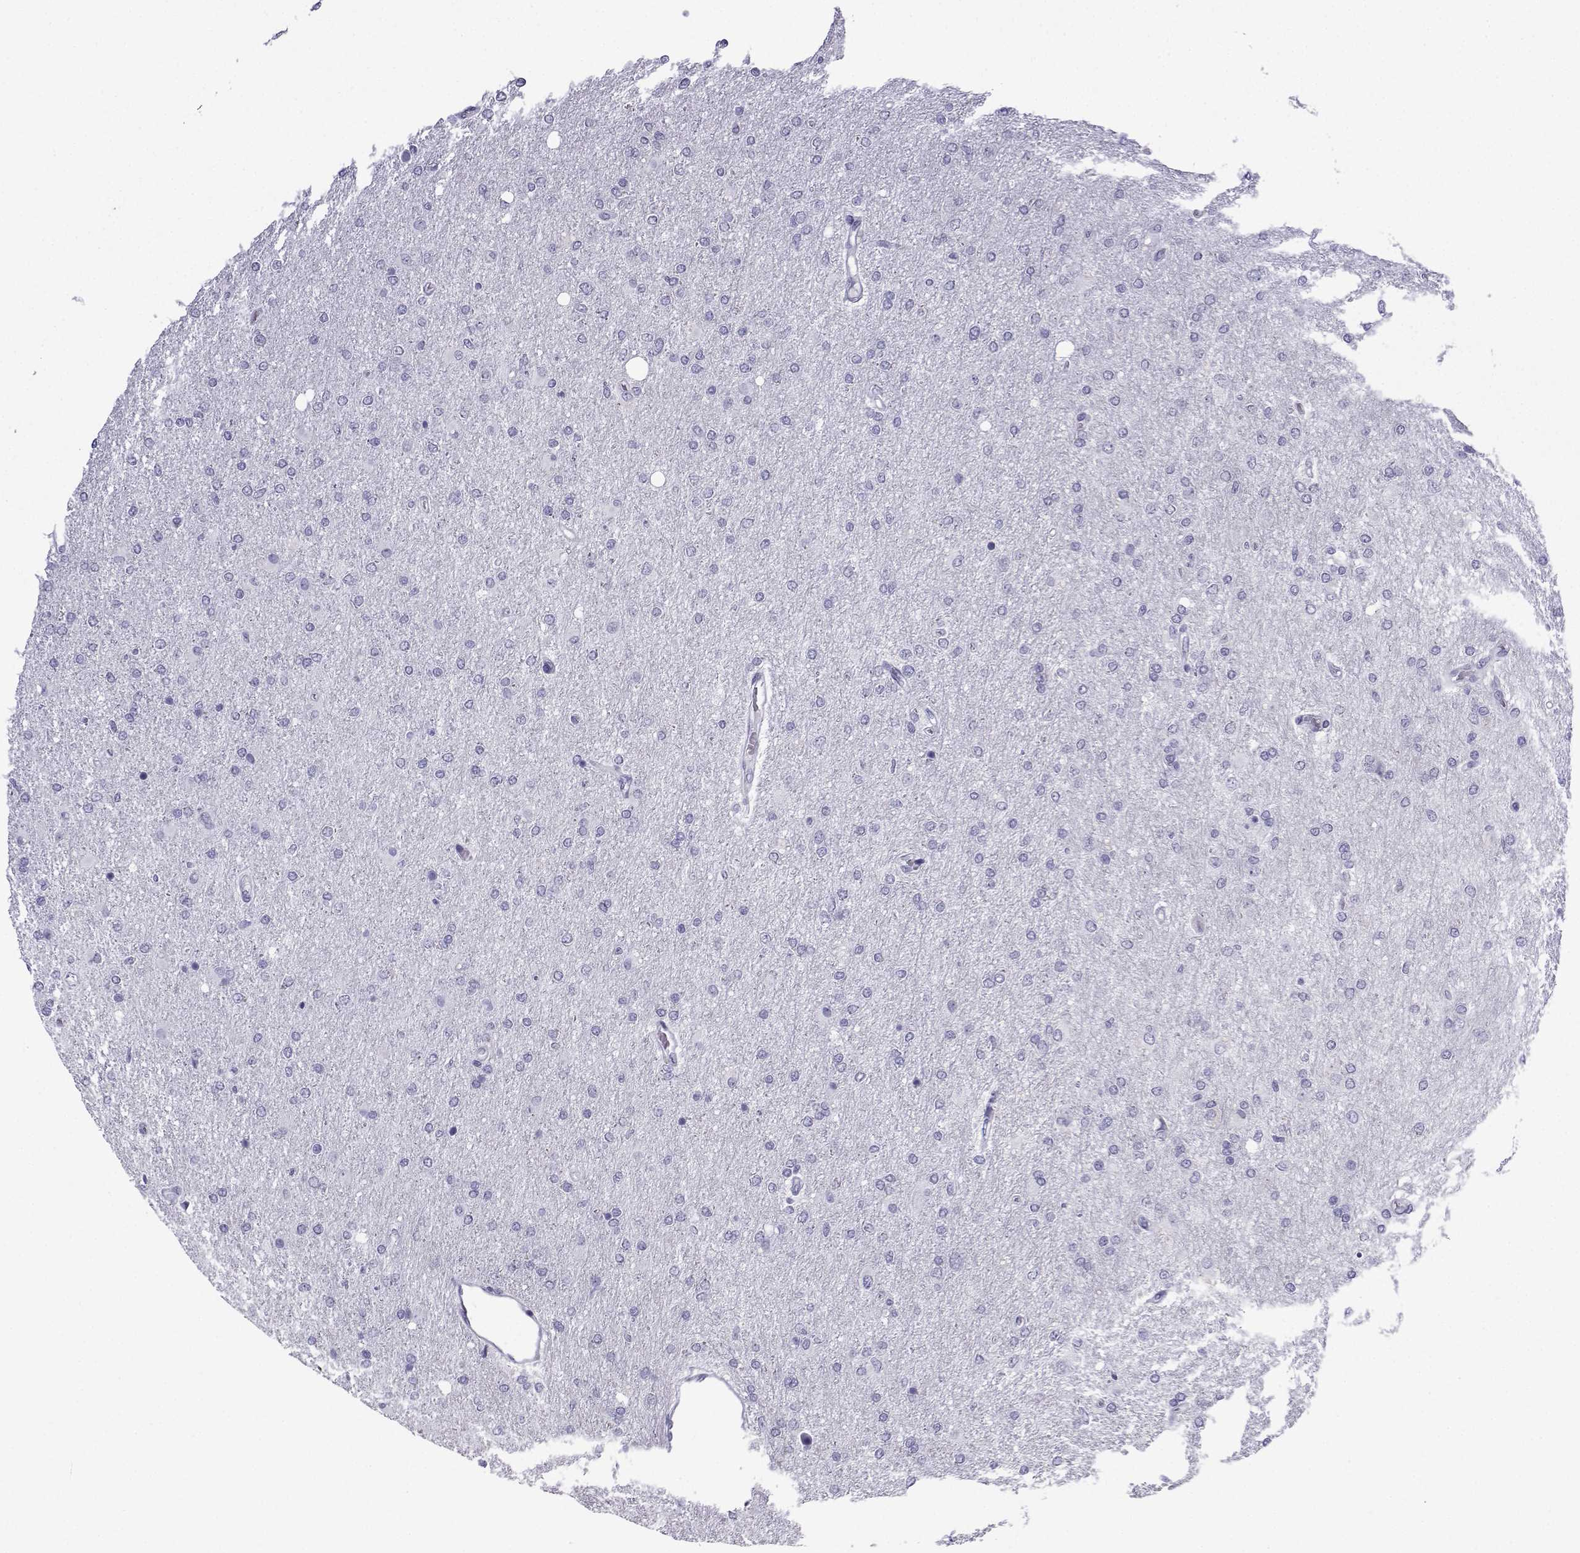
{"staining": {"intensity": "negative", "quantity": "none", "location": "none"}, "tissue": "glioma", "cell_type": "Tumor cells", "image_type": "cancer", "snomed": [{"axis": "morphology", "description": "Glioma, malignant, High grade"}, {"axis": "topography", "description": "Cerebral cortex"}], "caption": "High magnification brightfield microscopy of glioma stained with DAB (3,3'-diaminobenzidine) (brown) and counterstained with hematoxylin (blue): tumor cells show no significant expression. (Stains: DAB (3,3'-diaminobenzidine) immunohistochemistry (IHC) with hematoxylin counter stain, Microscopy: brightfield microscopy at high magnification).", "gene": "ACRBP", "patient": {"sex": "male", "age": 70}}